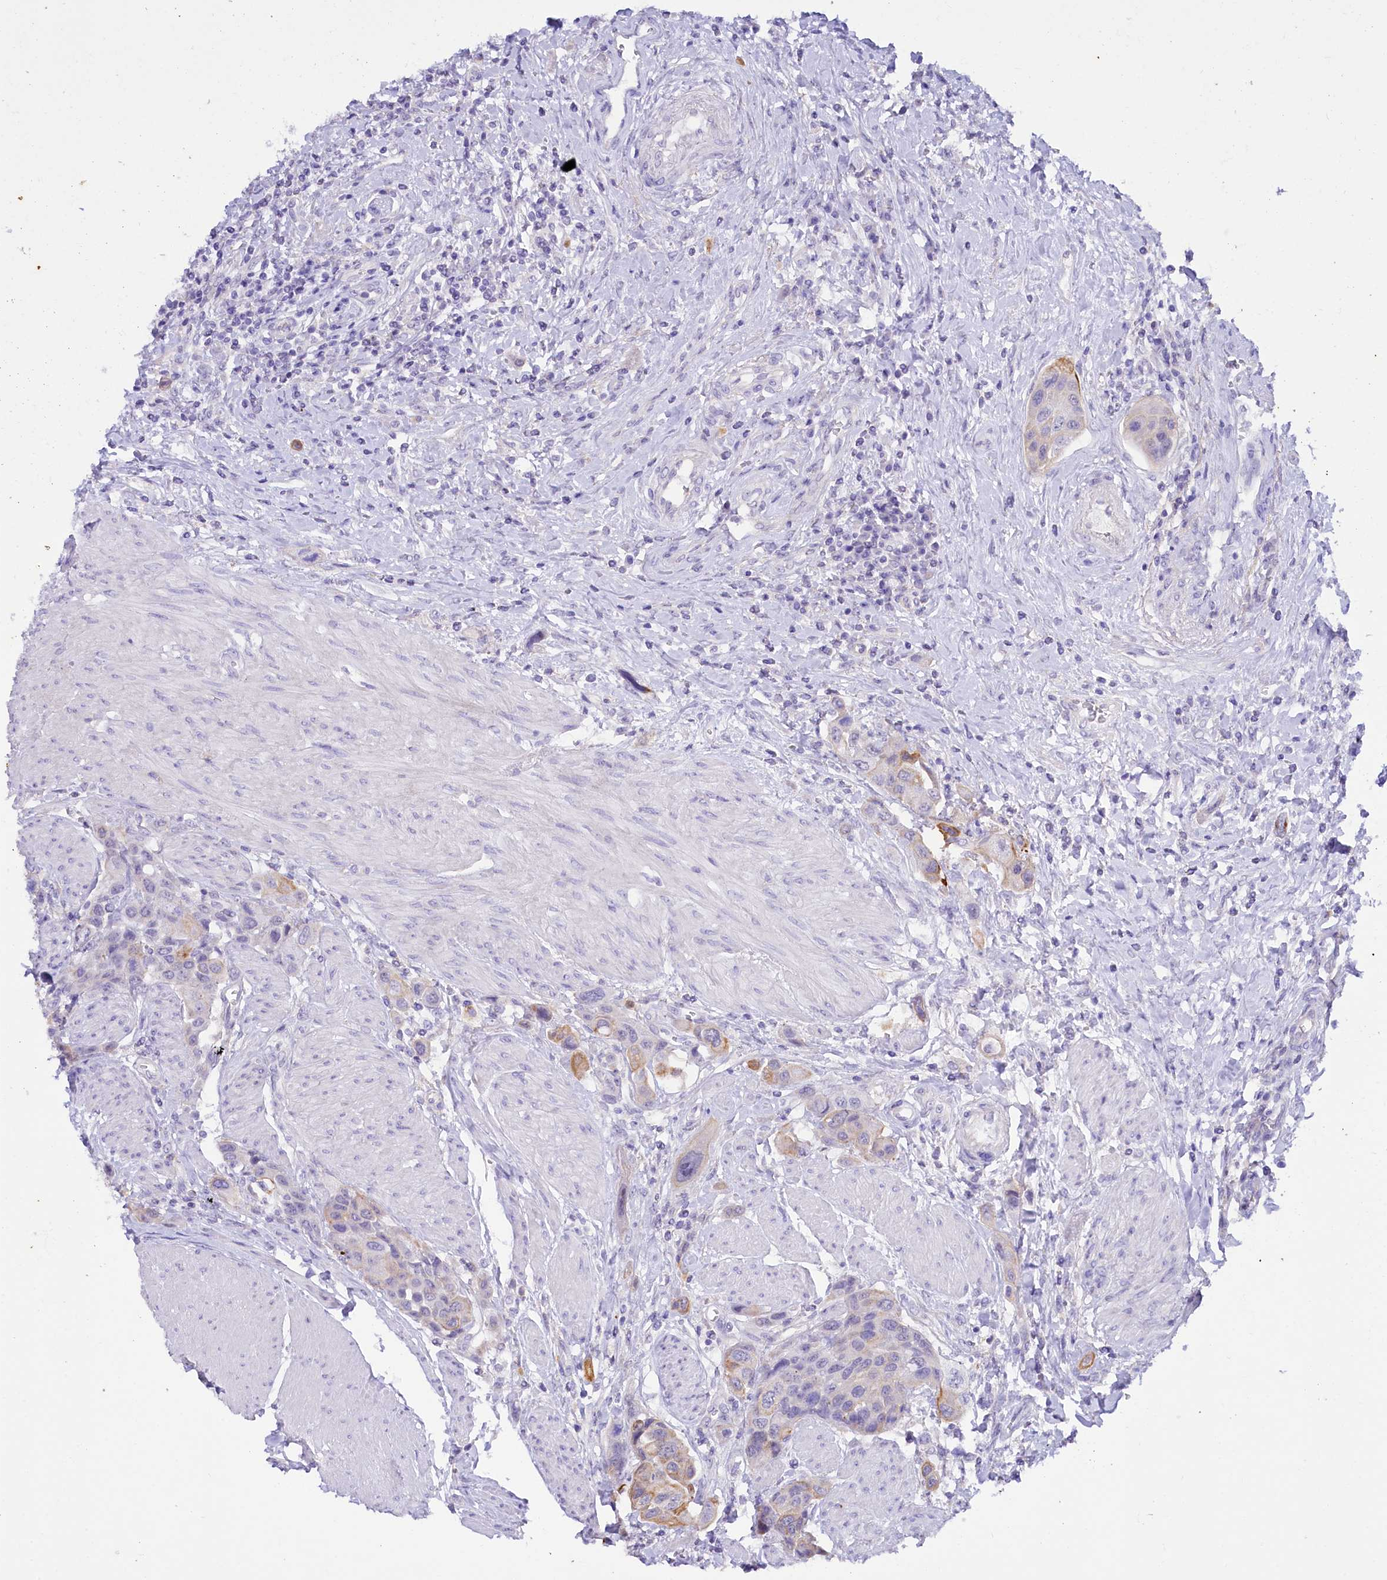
{"staining": {"intensity": "moderate", "quantity": "<25%", "location": "cytoplasmic/membranous"}, "tissue": "urothelial cancer", "cell_type": "Tumor cells", "image_type": "cancer", "snomed": [{"axis": "morphology", "description": "Urothelial carcinoma, High grade"}, {"axis": "topography", "description": "Urinary bladder"}], "caption": "The photomicrograph exhibits immunohistochemical staining of urothelial cancer. There is moderate cytoplasmic/membranous staining is present in about <25% of tumor cells.", "gene": "FAAP20", "patient": {"sex": "male", "age": 50}}